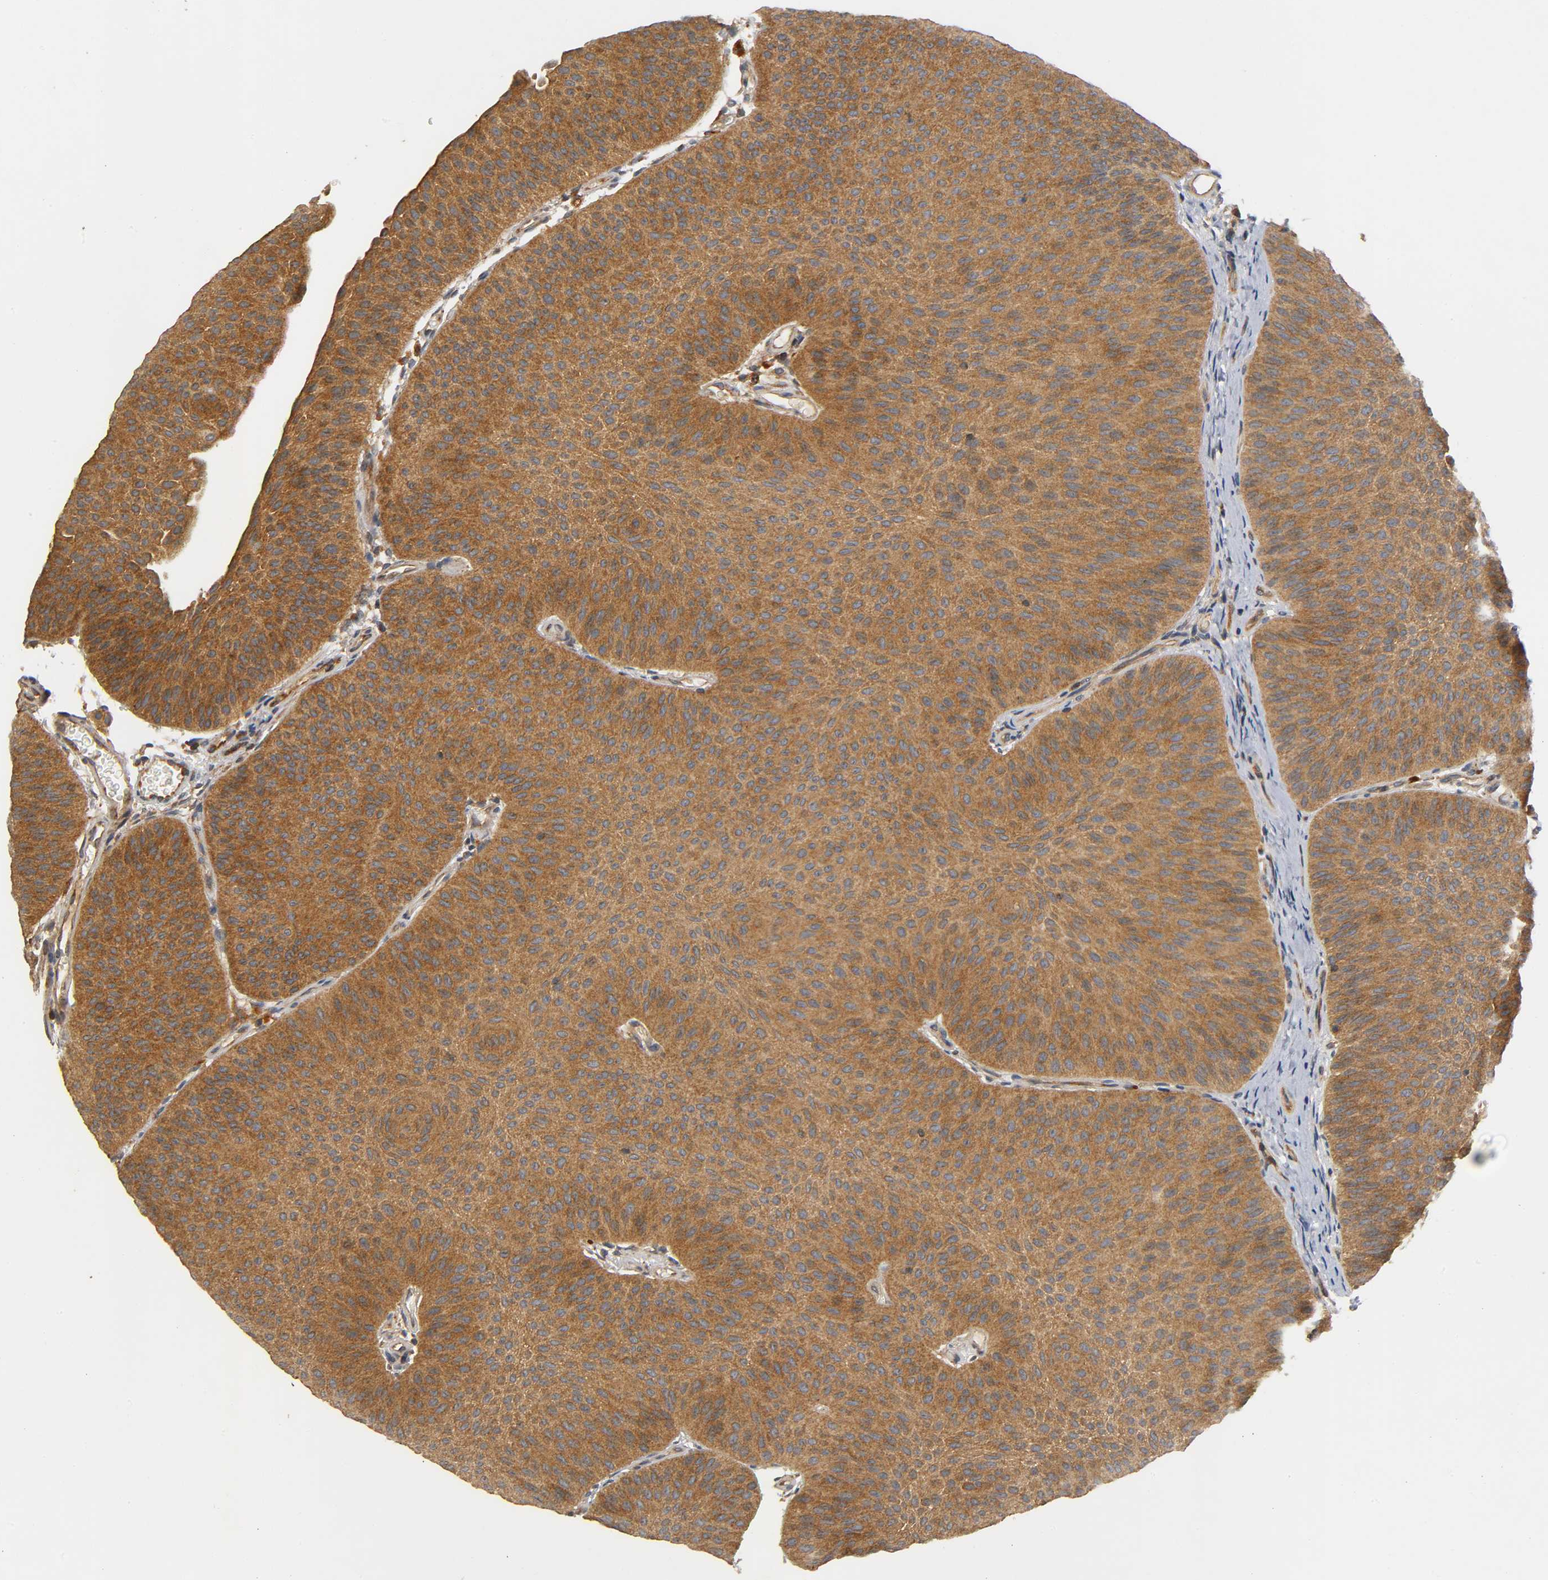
{"staining": {"intensity": "moderate", "quantity": ">75%", "location": "cytoplasmic/membranous"}, "tissue": "urothelial cancer", "cell_type": "Tumor cells", "image_type": "cancer", "snomed": [{"axis": "morphology", "description": "Urothelial carcinoma, Low grade"}, {"axis": "topography", "description": "Urinary bladder"}], "caption": "Low-grade urothelial carcinoma stained with a protein marker reveals moderate staining in tumor cells.", "gene": "IKBKB", "patient": {"sex": "female", "age": 60}}